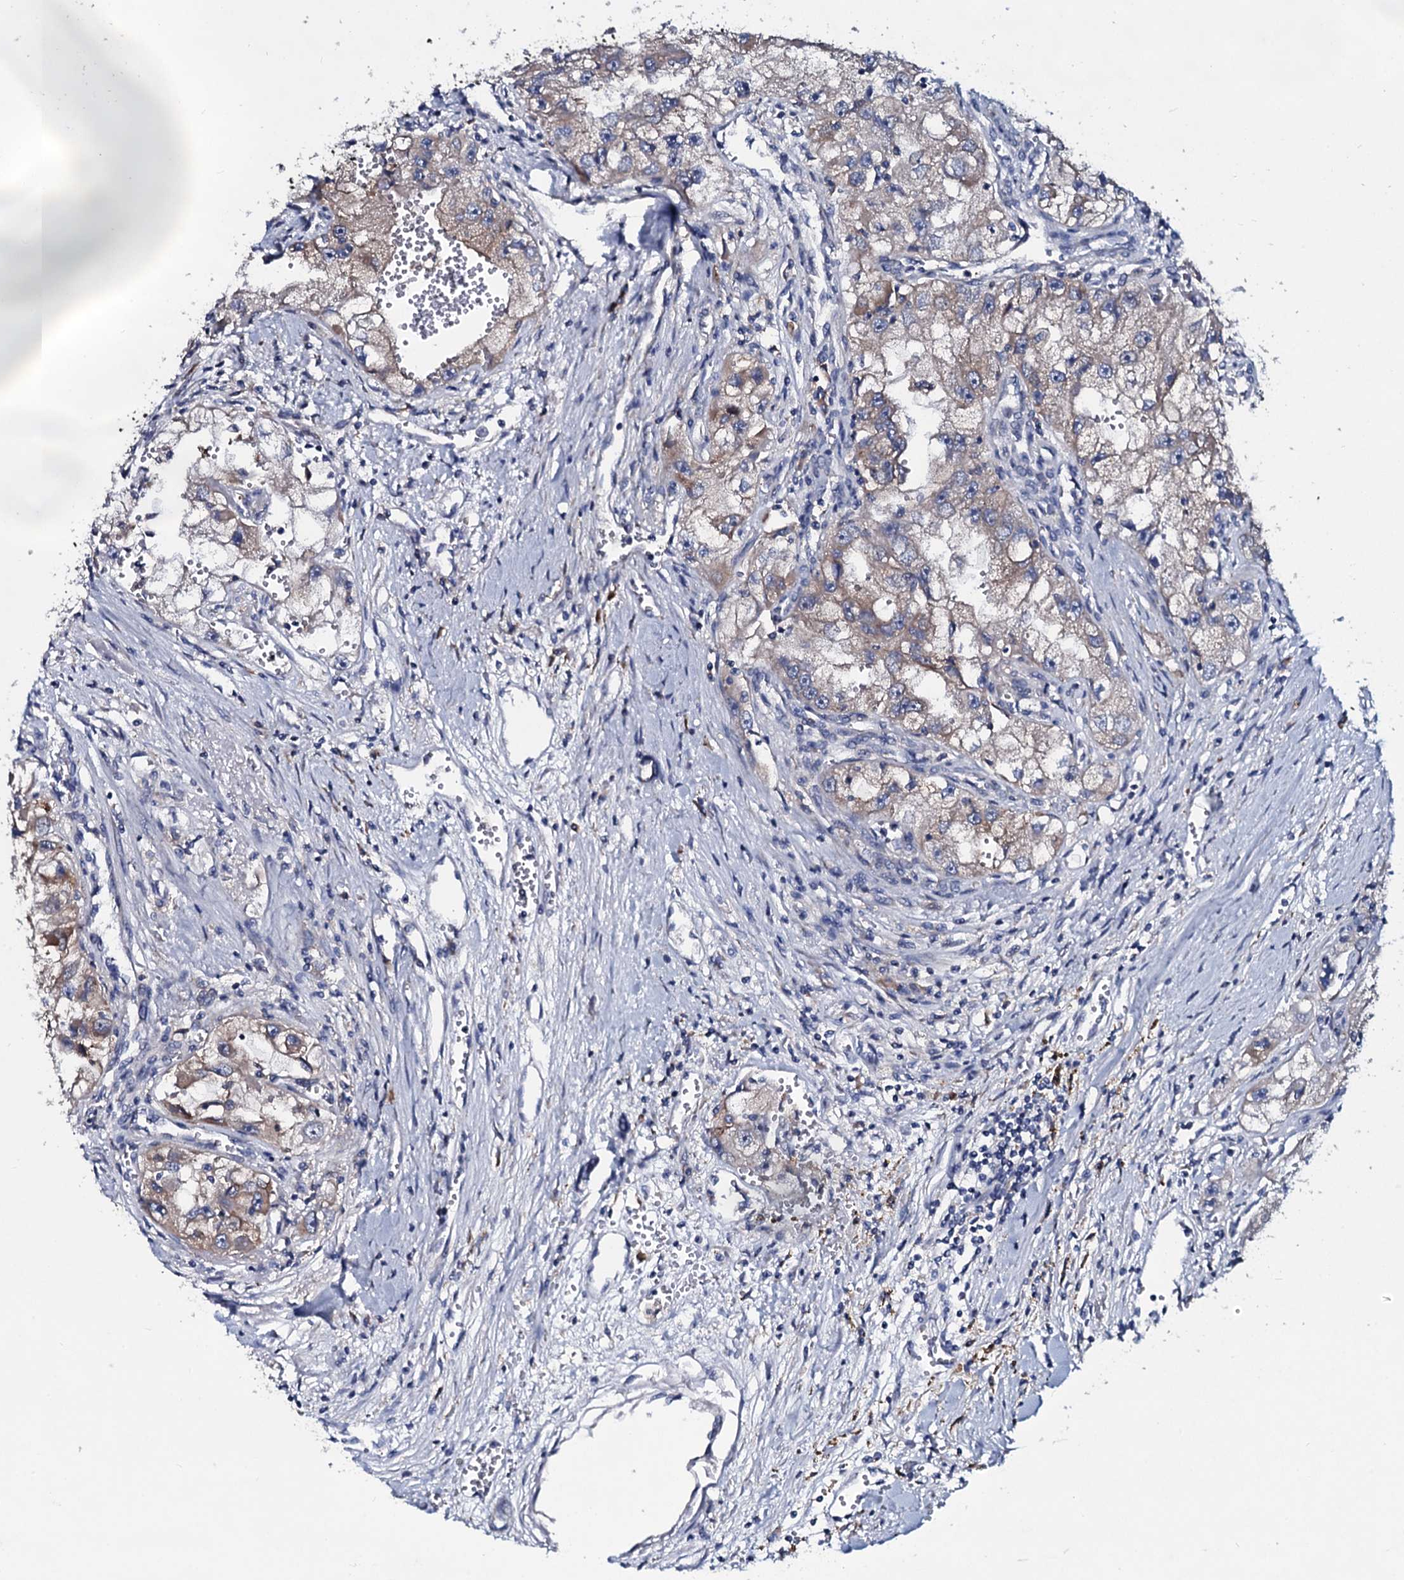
{"staining": {"intensity": "weak", "quantity": "25%-75%", "location": "cytoplasmic/membranous"}, "tissue": "renal cancer", "cell_type": "Tumor cells", "image_type": "cancer", "snomed": [{"axis": "morphology", "description": "Adenocarcinoma, NOS"}, {"axis": "topography", "description": "Kidney"}], "caption": "A histopathology image of renal adenocarcinoma stained for a protein displays weak cytoplasmic/membranous brown staining in tumor cells.", "gene": "TPGS2", "patient": {"sex": "male", "age": 63}}